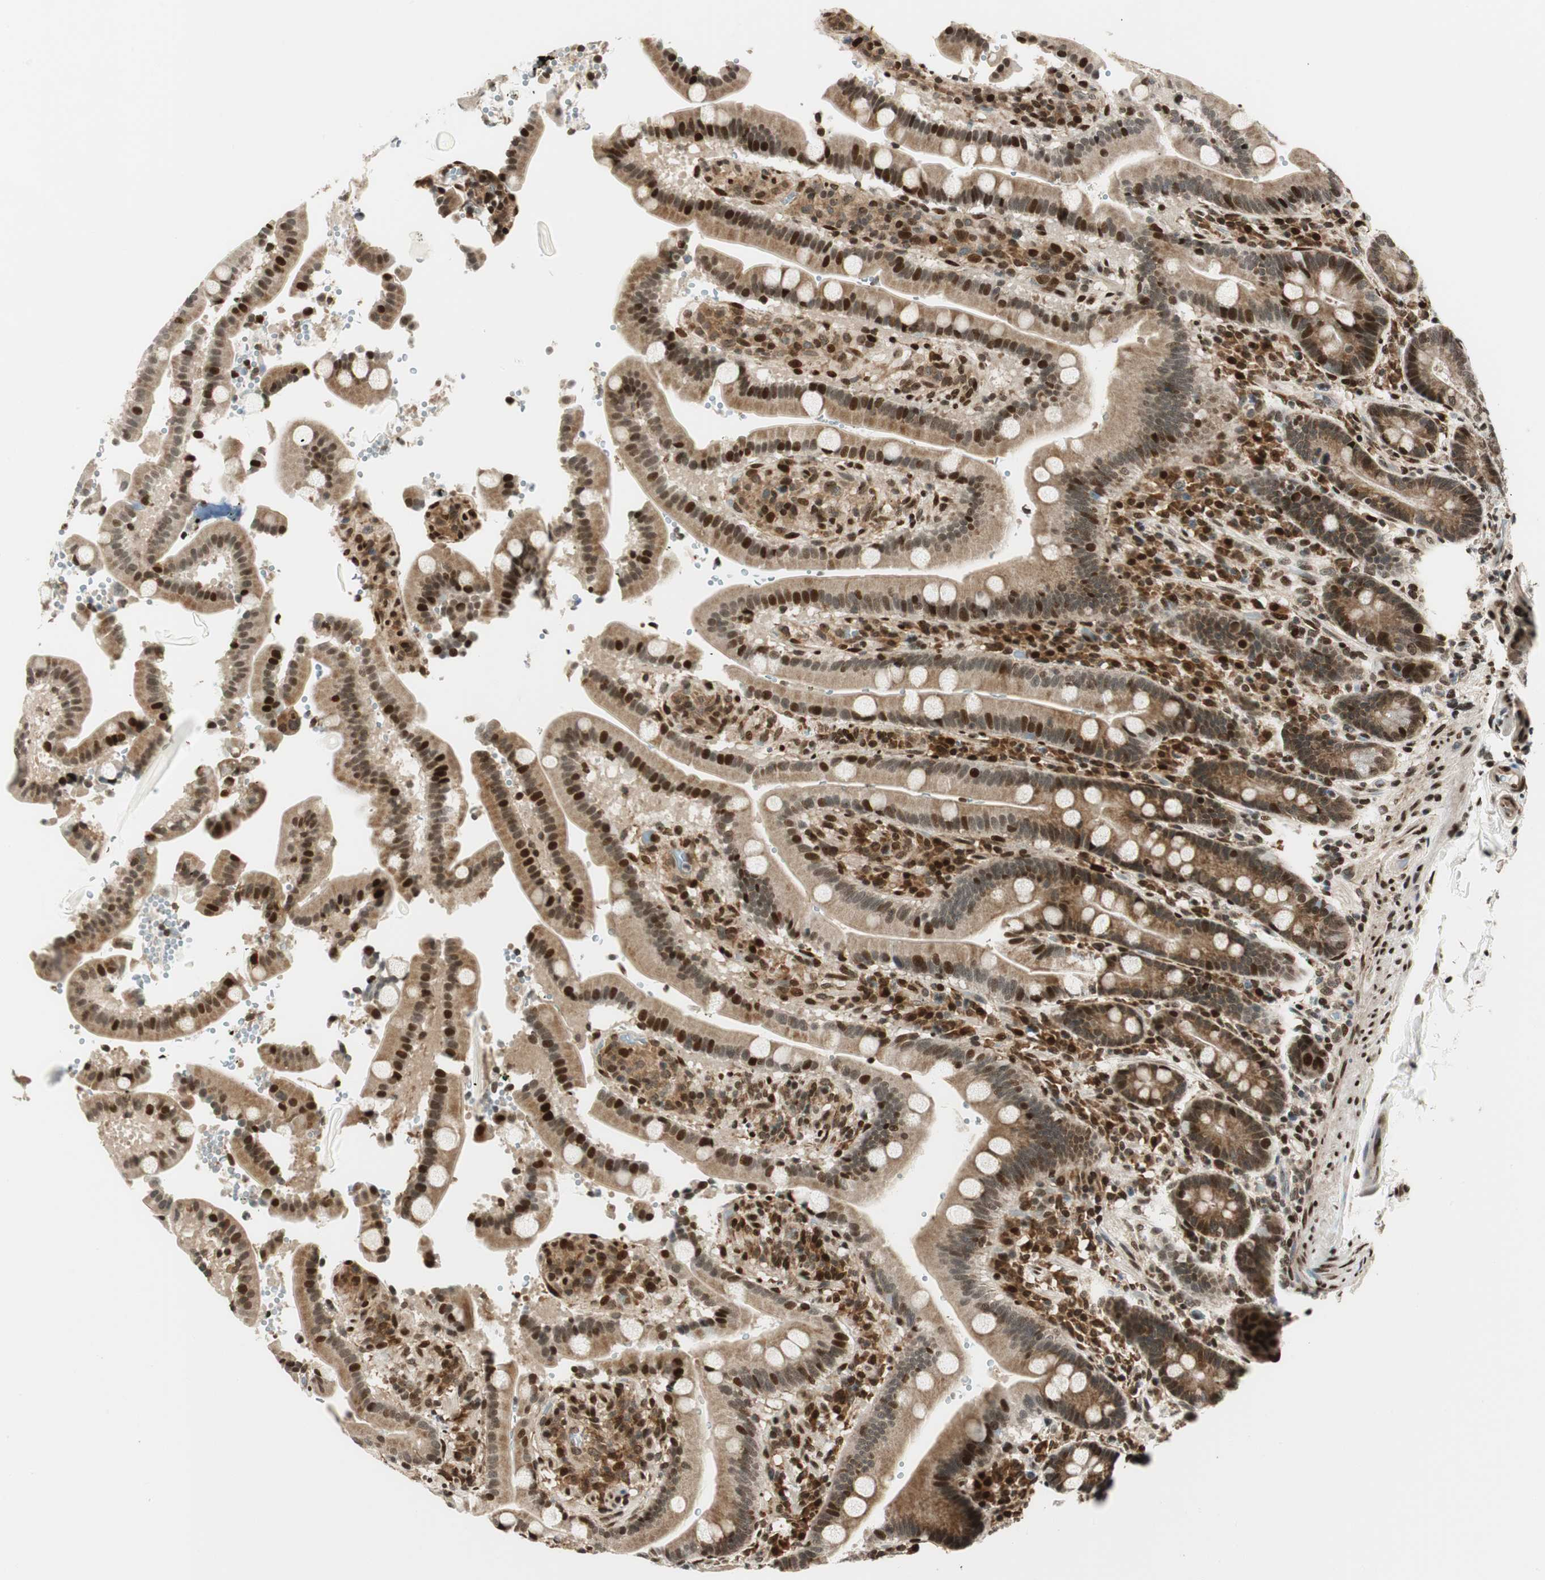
{"staining": {"intensity": "strong", "quantity": "25%-75%", "location": "cytoplasmic/membranous,nuclear"}, "tissue": "duodenum", "cell_type": "Glandular cells", "image_type": "normal", "snomed": [{"axis": "morphology", "description": "Normal tissue, NOS"}, {"axis": "topography", "description": "Small intestine, NOS"}], "caption": "A micrograph of duodenum stained for a protein shows strong cytoplasmic/membranous,nuclear brown staining in glandular cells. Immunohistochemistry (ihc) stains the protein in brown and the nuclei are stained blue.", "gene": "RING1", "patient": {"sex": "female", "age": 71}}